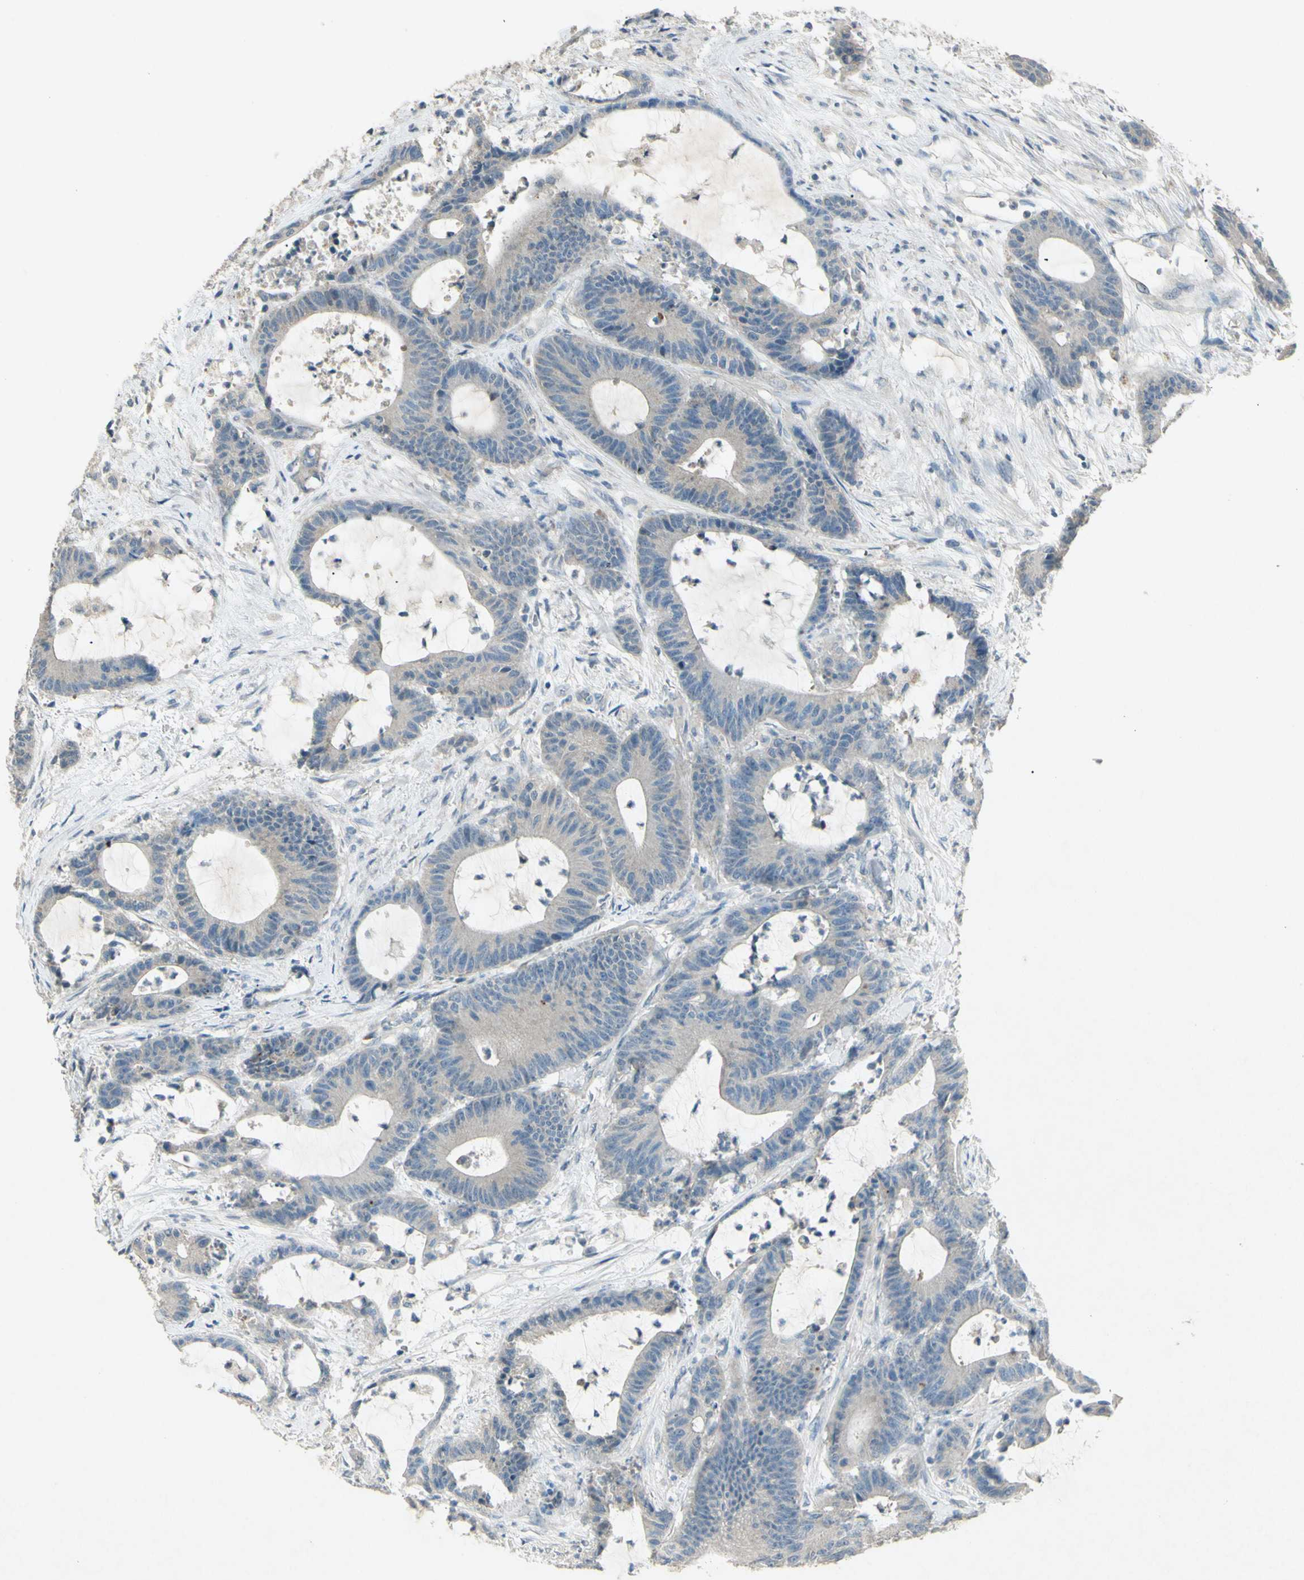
{"staining": {"intensity": "negative", "quantity": "none", "location": "none"}, "tissue": "colorectal cancer", "cell_type": "Tumor cells", "image_type": "cancer", "snomed": [{"axis": "morphology", "description": "Adenocarcinoma, NOS"}, {"axis": "topography", "description": "Colon"}], "caption": "Image shows no protein staining in tumor cells of colorectal cancer (adenocarcinoma) tissue.", "gene": "TIMM21", "patient": {"sex": "female", "age": 84}}